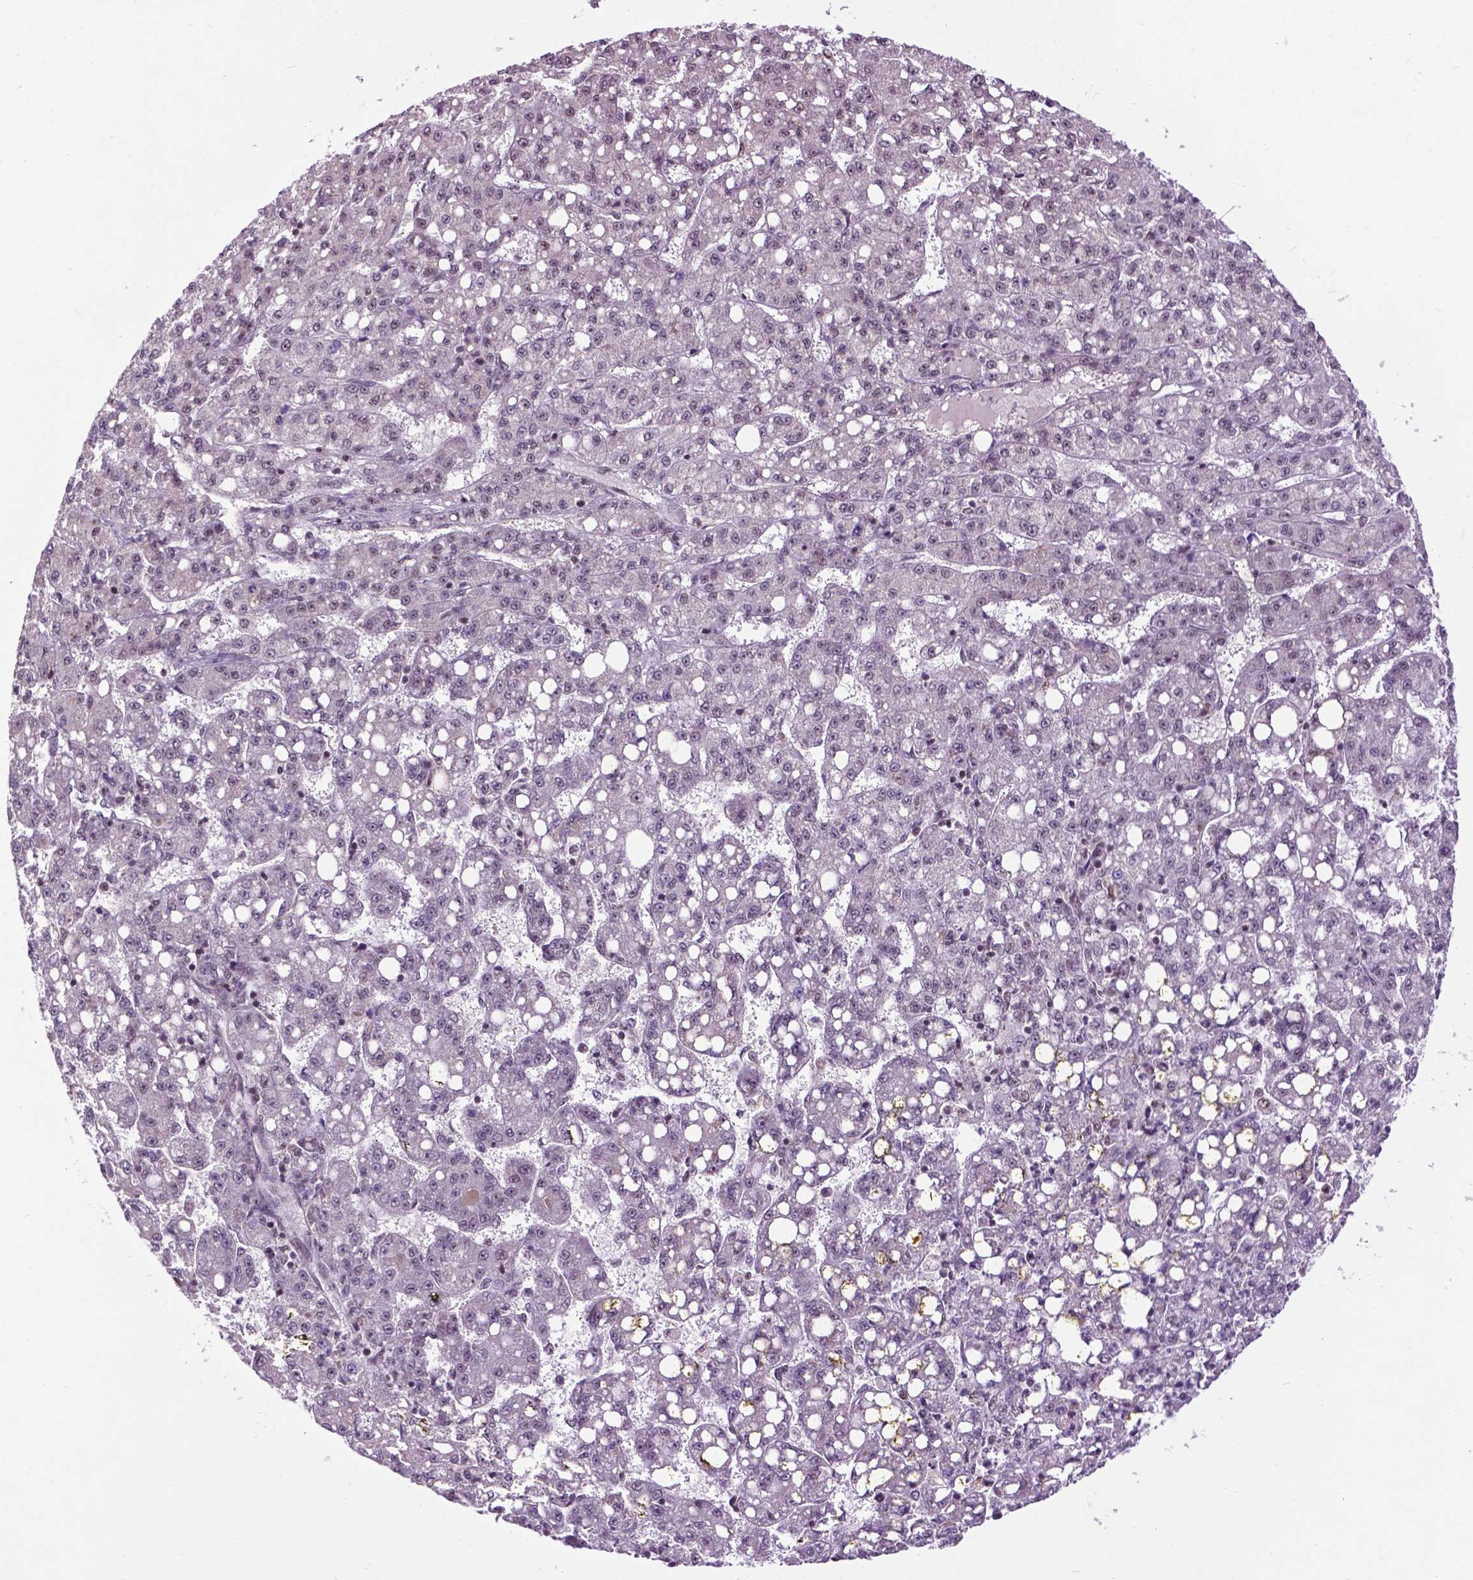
{"staining": {"intensity": "negative", "quantity": "none", "location": "none"}, "tissue": "liver cancer", "cell_type": "Tumor cells", "image_type": "cancer", "snomed": [{"axis": "morphology", "description": "Carcinoma, Hepatocellular, NOS"}, {"axis": "topography", "description": "Liver"}], "caption": "High magnification brightfield microscopy of liver cancer stained with DAB (brown) and counterstained with hematoxylin (blue): tumor cells show no significant staining.", "gene": "EAF1", "patient": {"sex": "female", "age": 65}}